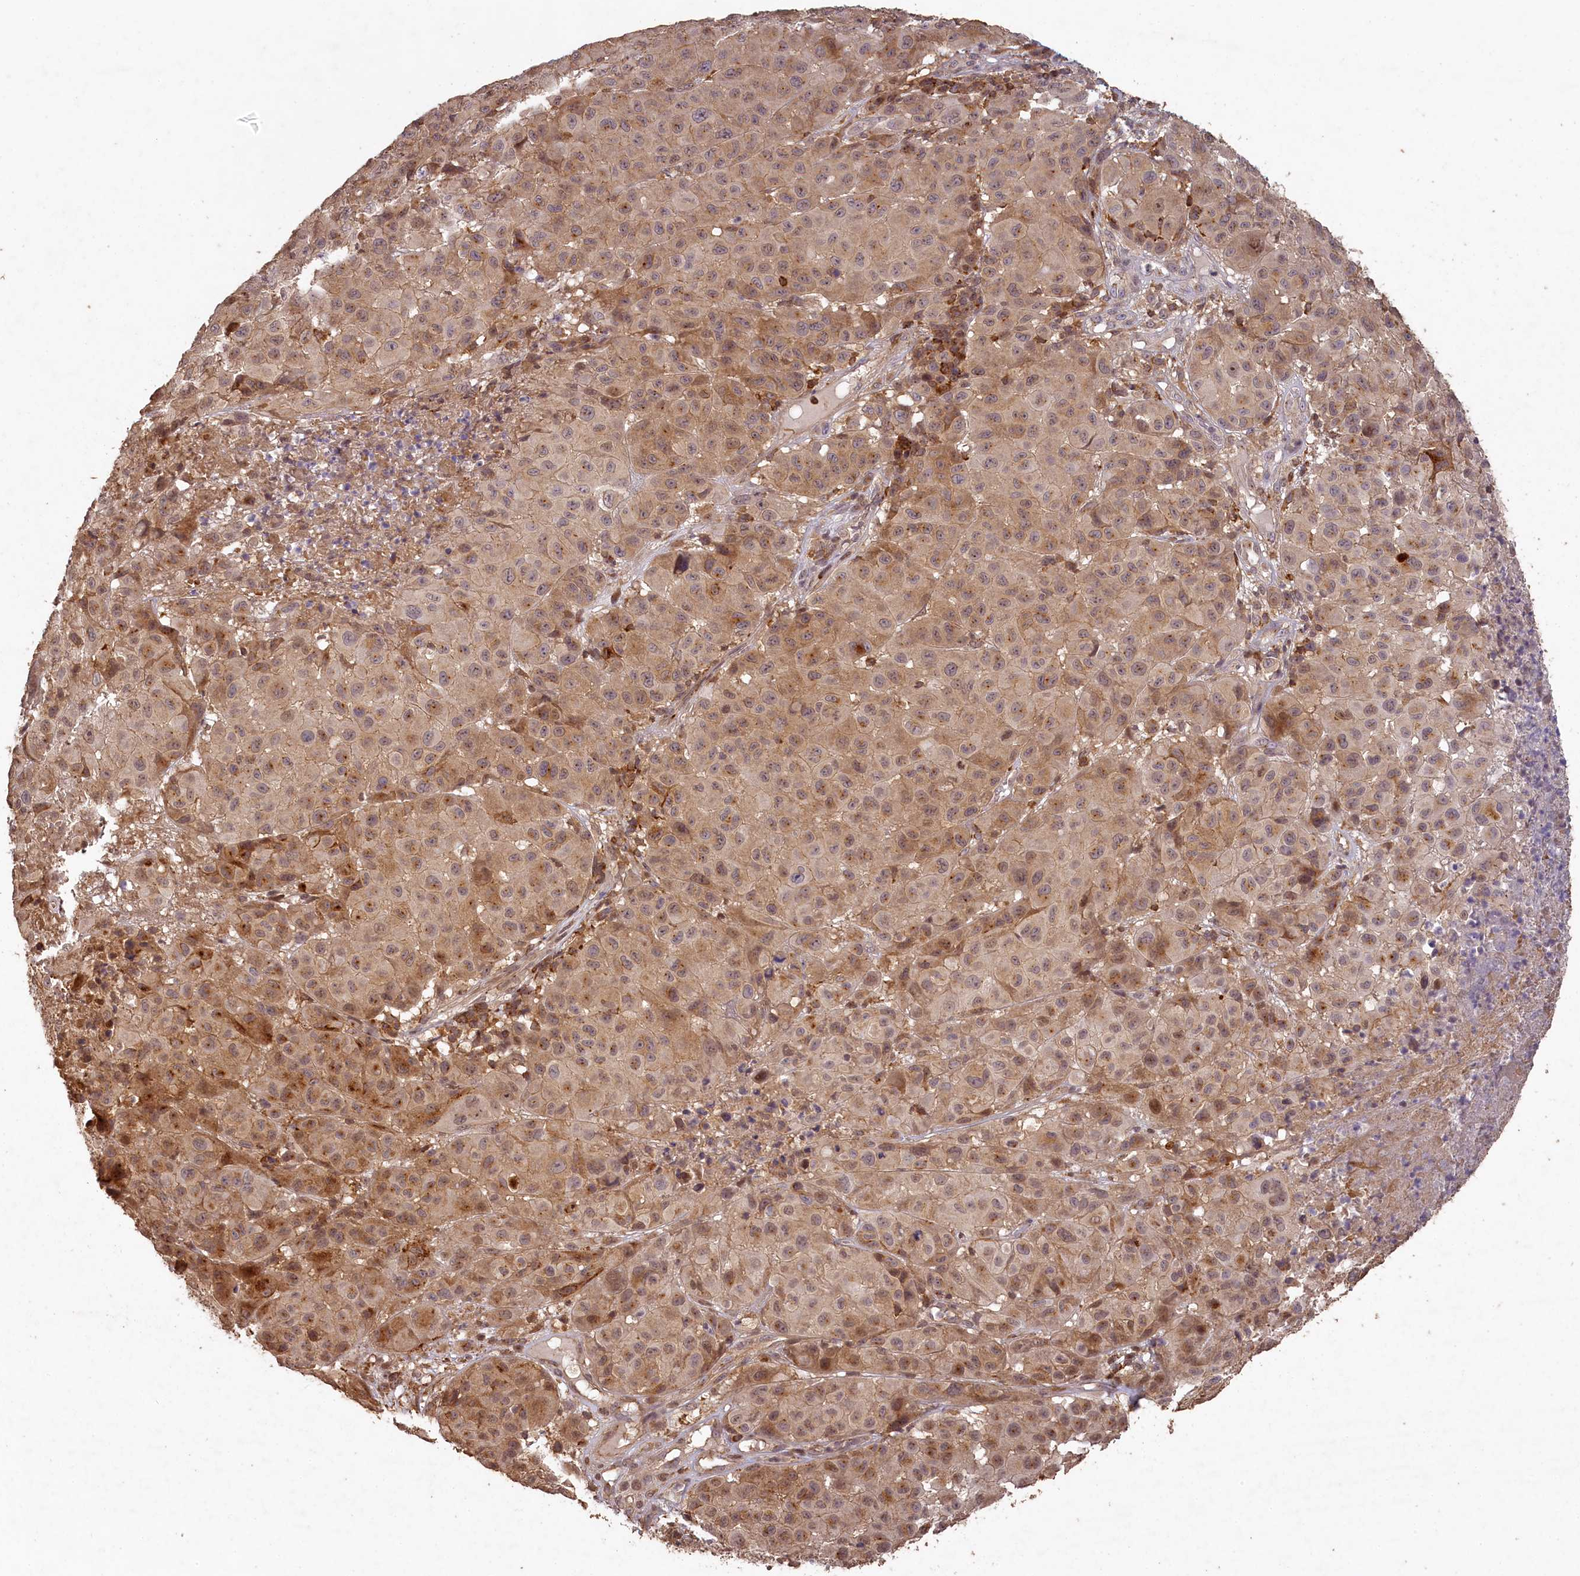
{"staining": {"intensity": "moderate", "quantity": "25%-75%", "location": "cytoplasmic/membranous,nuclear"}, "tissue": "melanoma", "cell_type": "Tumor cells", "image_type": "cancer", "snomed": [{"axis": "morphology", "description": "Malignant melanoma, NOS"}, {"axis": "topography", "description": "Skin"}], "caption": "Melanoma tissue shows moderate cytoplasmic/membranous and nuclear positivity in about 25%-75% of tumor cells, visualized by immunohistochemistry.", "gene": "MADD", "patient": {"sex": "male", "age": 73}}